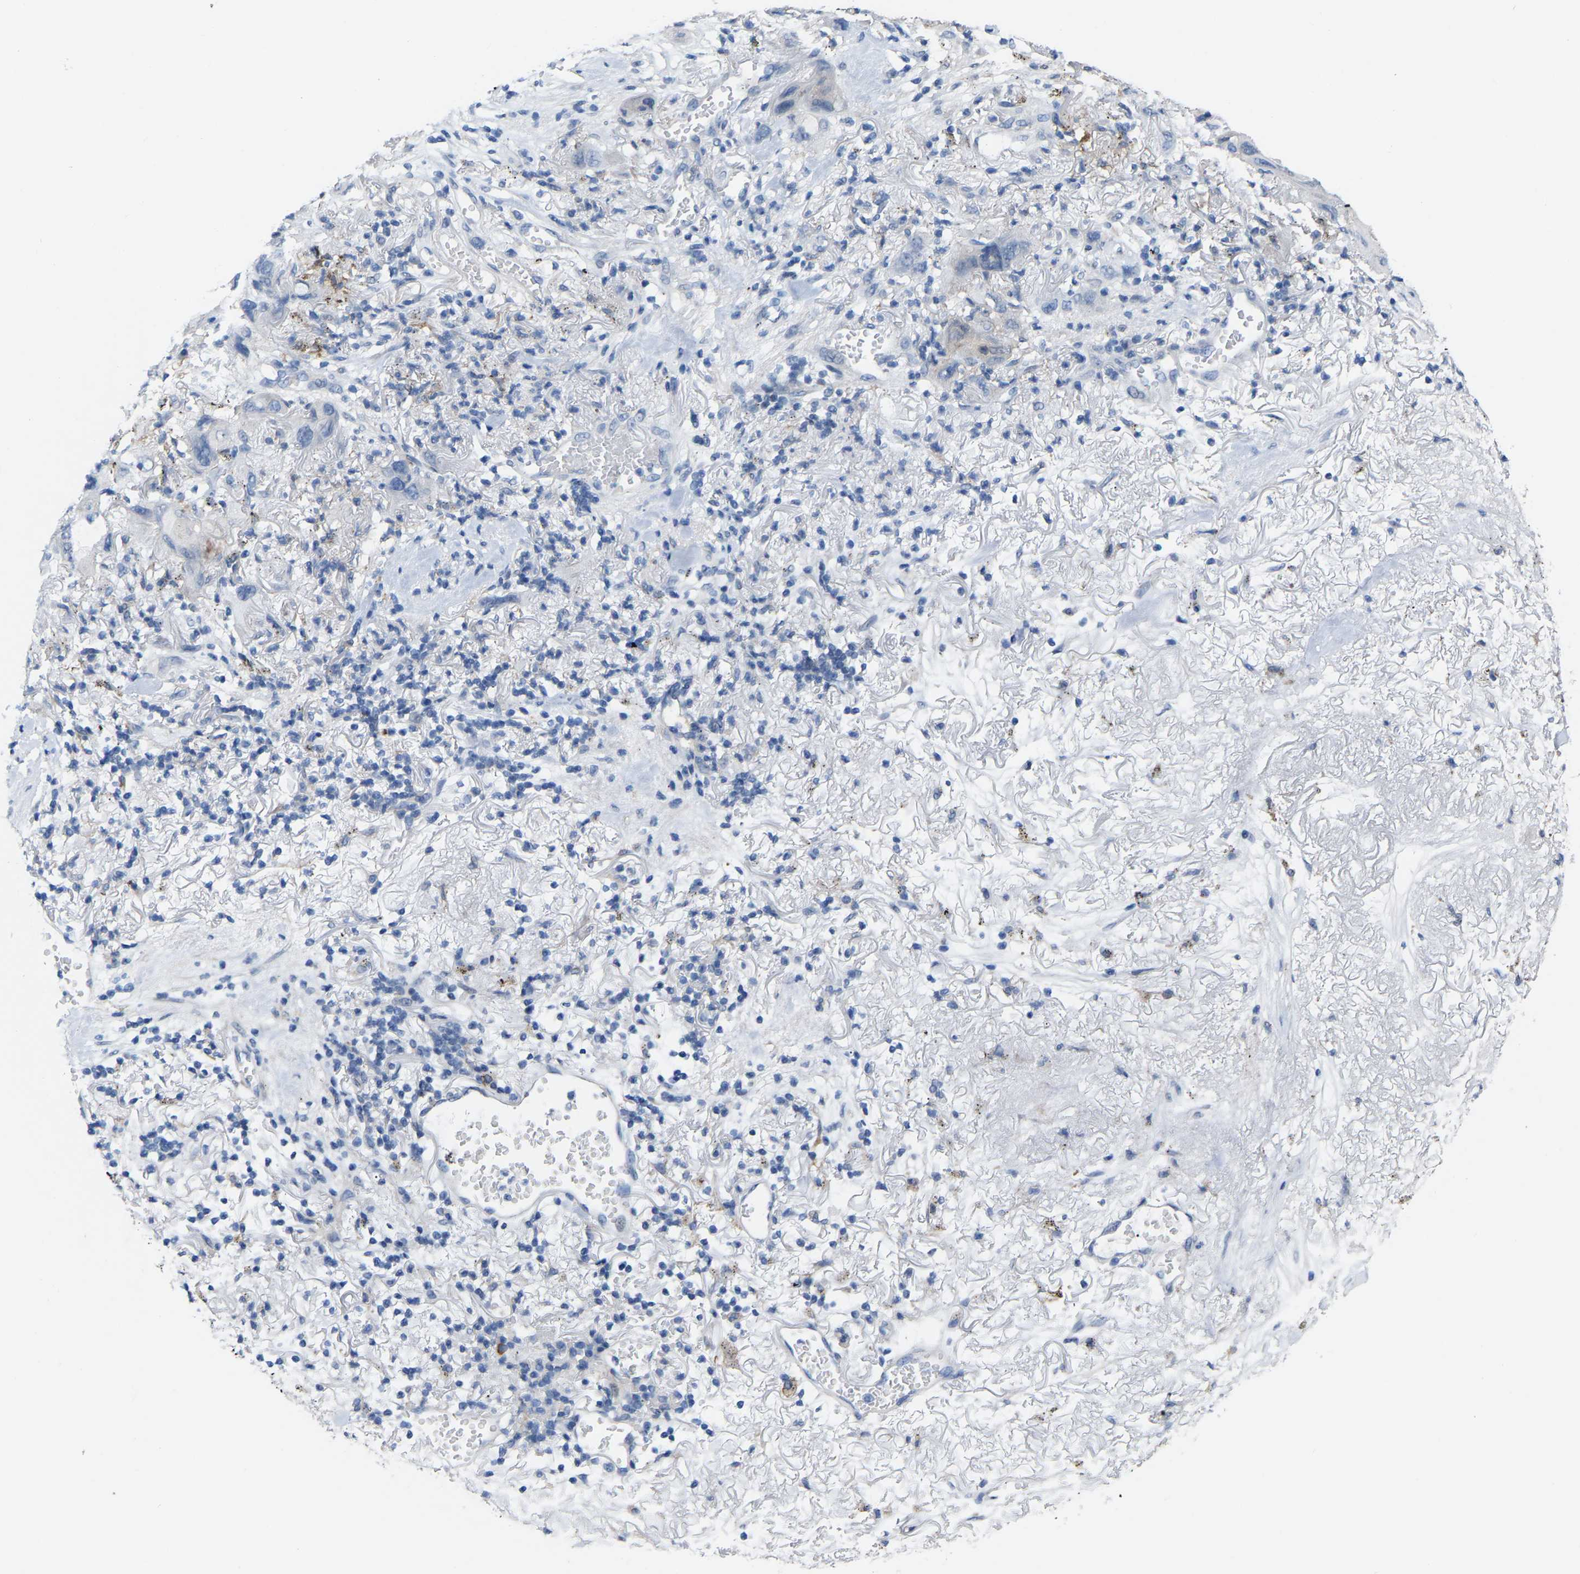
{"staining": {"intensity": "negative", "quantity": "none", "location": "none"}, "tissue": "lung cancer", "cell_type": "Tumor cells", "image_type": "cancer", "snomed": [{"axis": "morphology", "description": "Squamous cell carcinoma, NOS"}, {"axis": "topography", "description": "Lung"}], "caption": "The immunohistochemistry (IHC) histopathology image has no significant positivity in tumor cells of lung cancer tissue. The staining is performed using DAB (3,3'-diaminobenzidine) brown chromogen with nuclei counter-stained in using hematoxylin.", "gene": "ABTB2", "patient": {"sex": "female", "age": 73}}